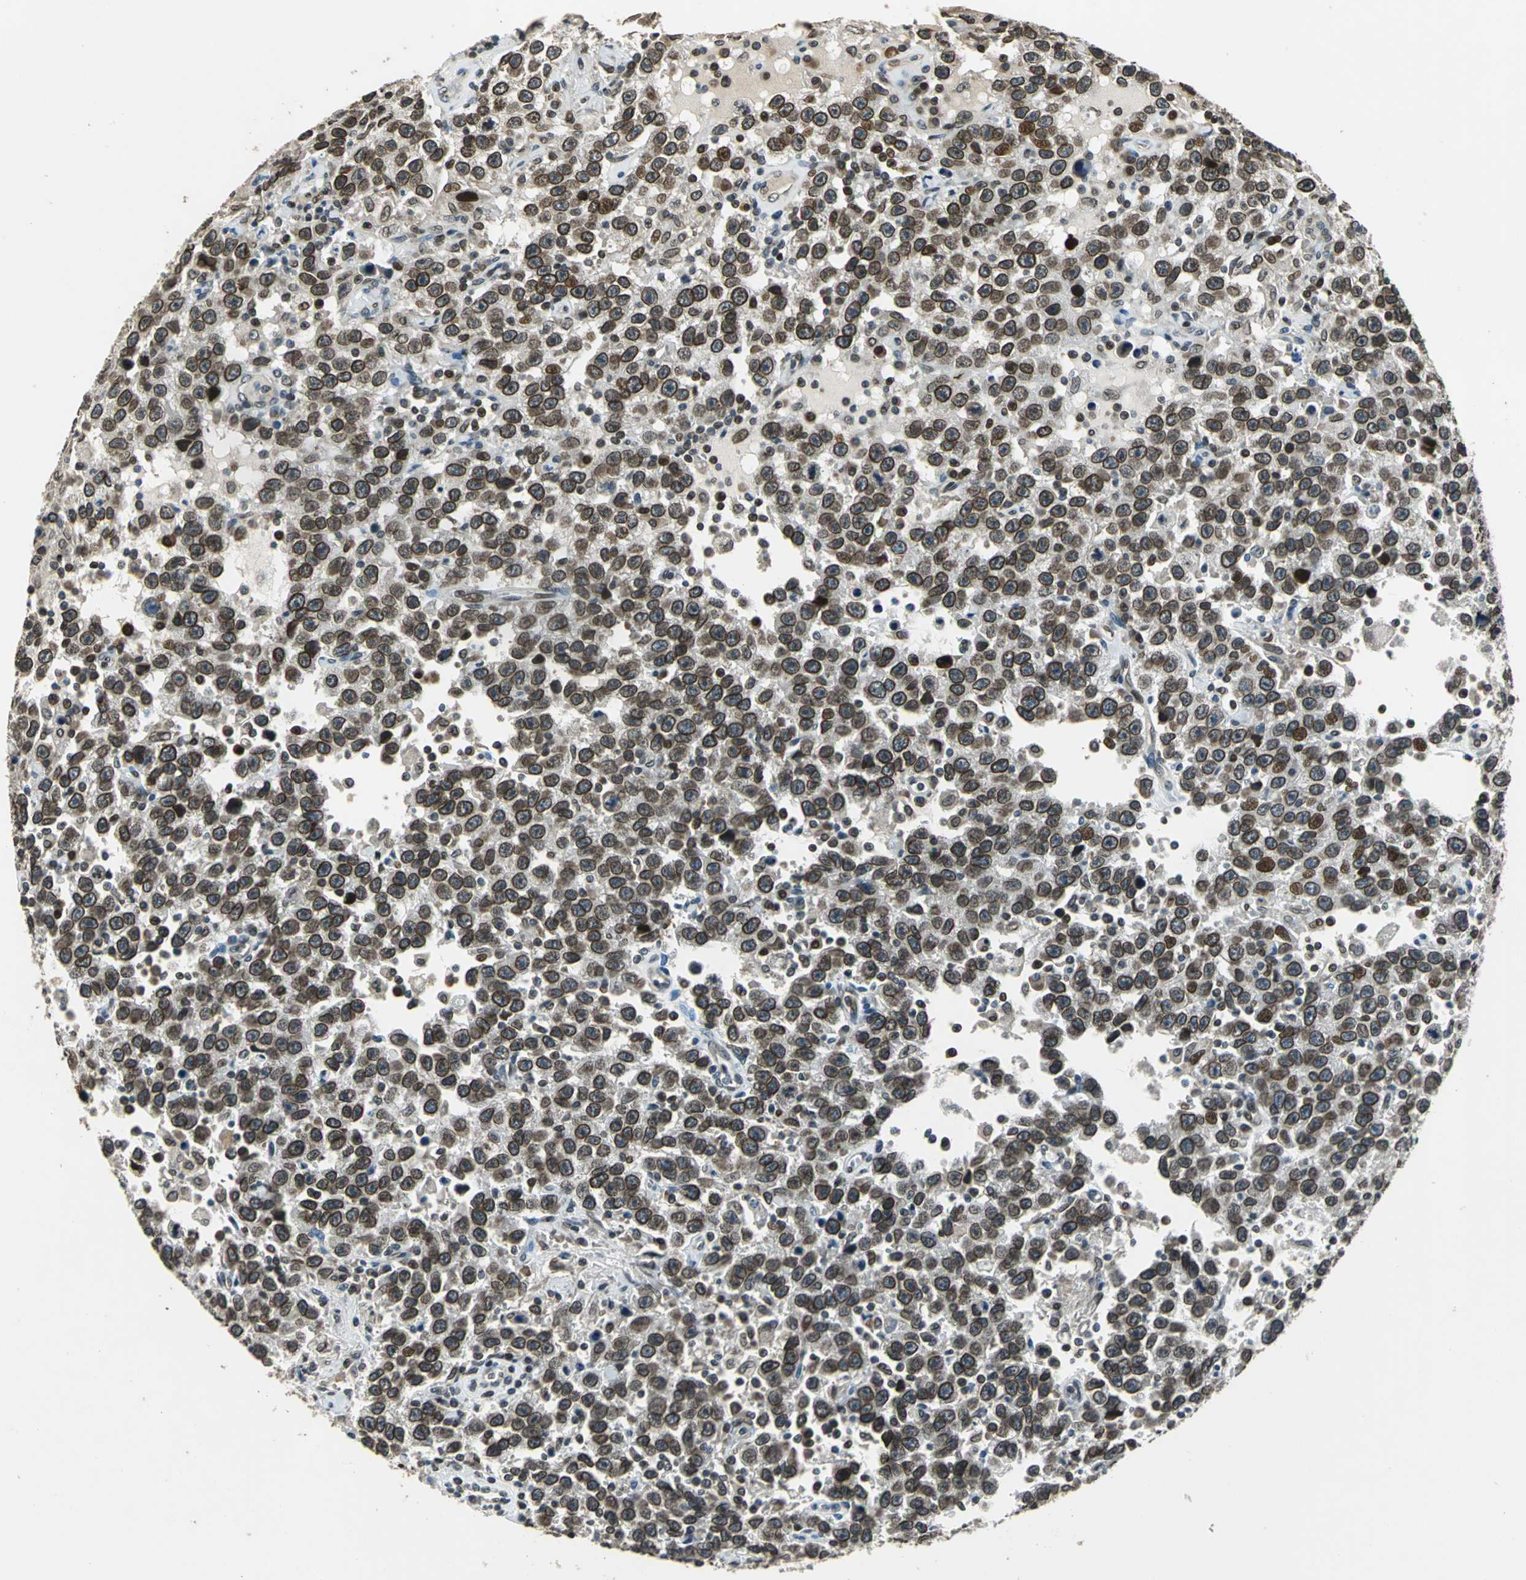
{"staining": {"intensity": "strong", "quantity": ">75%", "location": "cytoplasmic/membranous,nuclear"}, "tissue": "testis cancer", "cell_type": "Tumor cells", "image_type": "cancer", "snomed": [{"axis": "morphology", "description": "Seminoma, NOS"}, {"axis": "topography", "description": "Testis"}], "caption": "Testis cancer (seminoma) was stained to show a protein in brown. There is high levels of strong cytoplasmic/membranous and nuclear positivity in about >75% of tumor cells.", "gene": "BRIP1", "patient": {"sex": "male", "age": 41}}